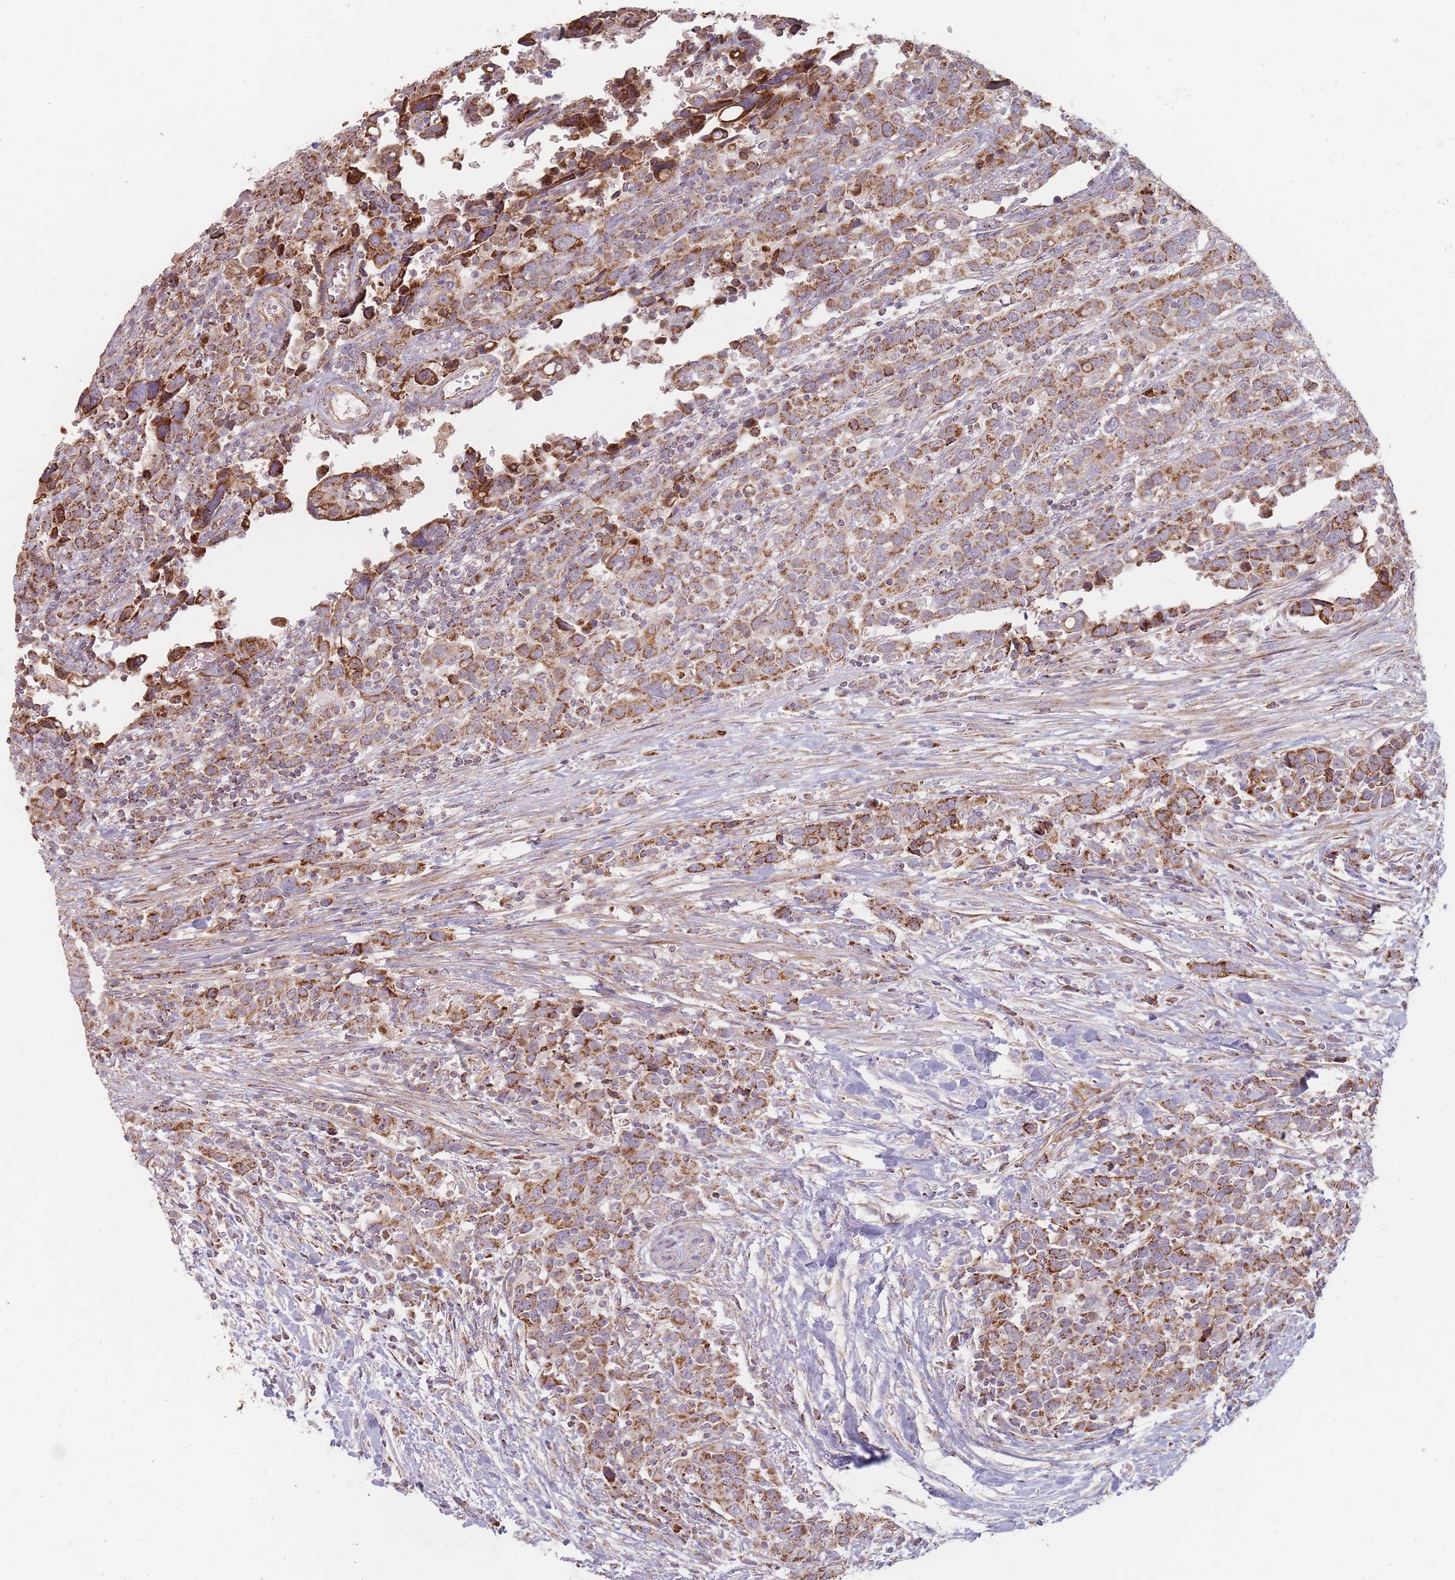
{"staining": {"intensity": "moderate", "quantity": ">75%", "location": "cytoplasmic/membranous"}, "tissue": "urothelial cancer", "cell_type": "Tumor cells", "image_type": "cancer", "snomed": [{"axis": "morphology", "description": "Urothelial carcinoma, High grade"}, {"axis": "topography", "description": "Urinary bladder"}], "caption": "Protein analysis of urothelial cancer tissue displays moderate cytoplasmic/membranous positivity in approximately >75% of tumor cells. The protein is shown in brown color, while the nuclei are stained blue.", "gene": "ESRP2", "patient": {"sex": "male", "age": 61}}